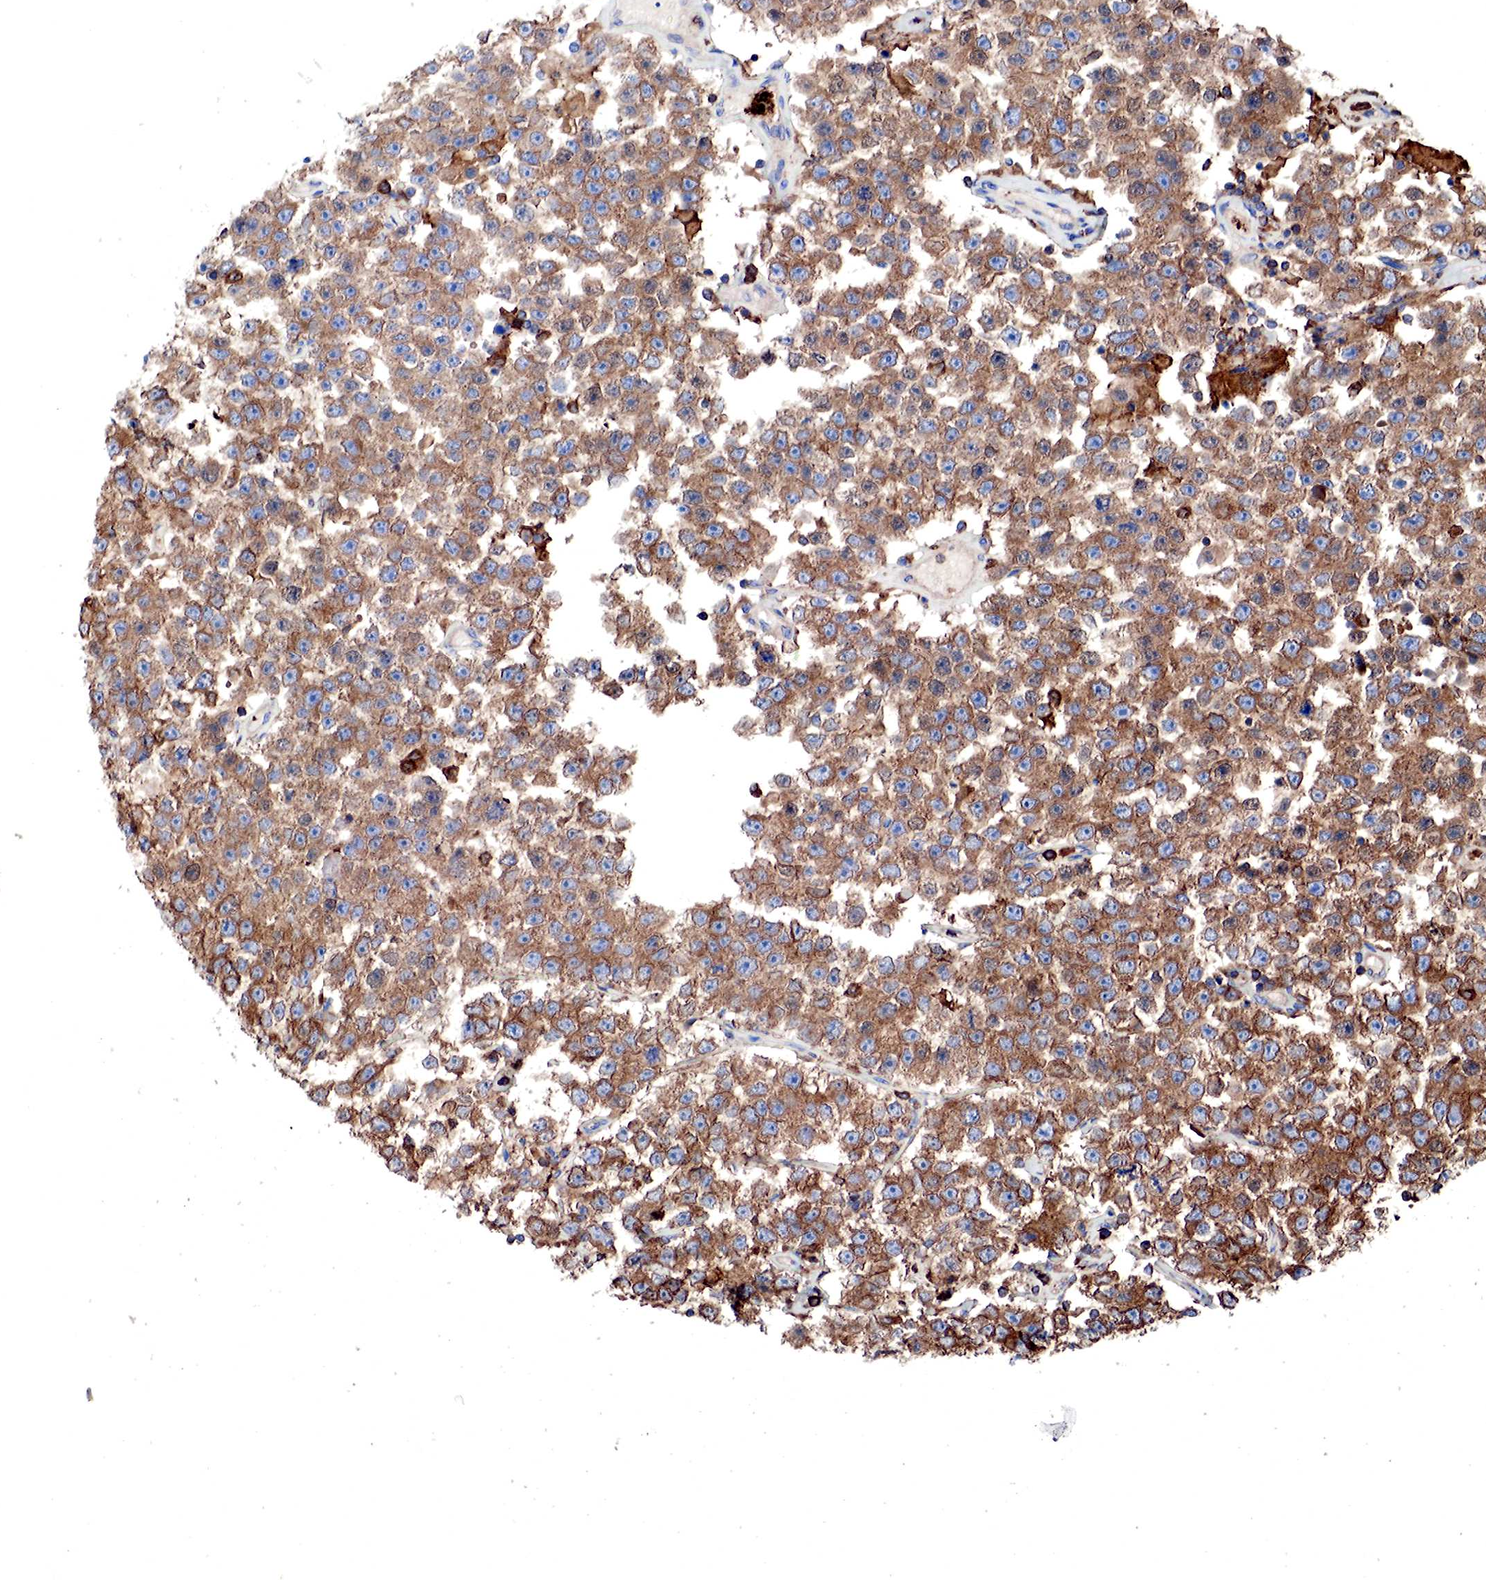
{"staining": {"intensity": "strong", "quantity": ">75%", "location": "cytoplasmic/membranous"}, "tissue": "testis cancer", "cell_type": "Tumor cells", "image_type": "cancer", "snomed": [{"axis": "morphology", "description": "Seminoma, NOS"}, {"axis": "topography", "description": "Testis"}], "caption": "This histopathology image exhibits immunohistochemistry staining of human testis cancer, with high strong cytoplasmic/membranous staining in about >75% of tumor cells.", "gene": "G6PD", "patient": {"sex": "male", "age": 52}}